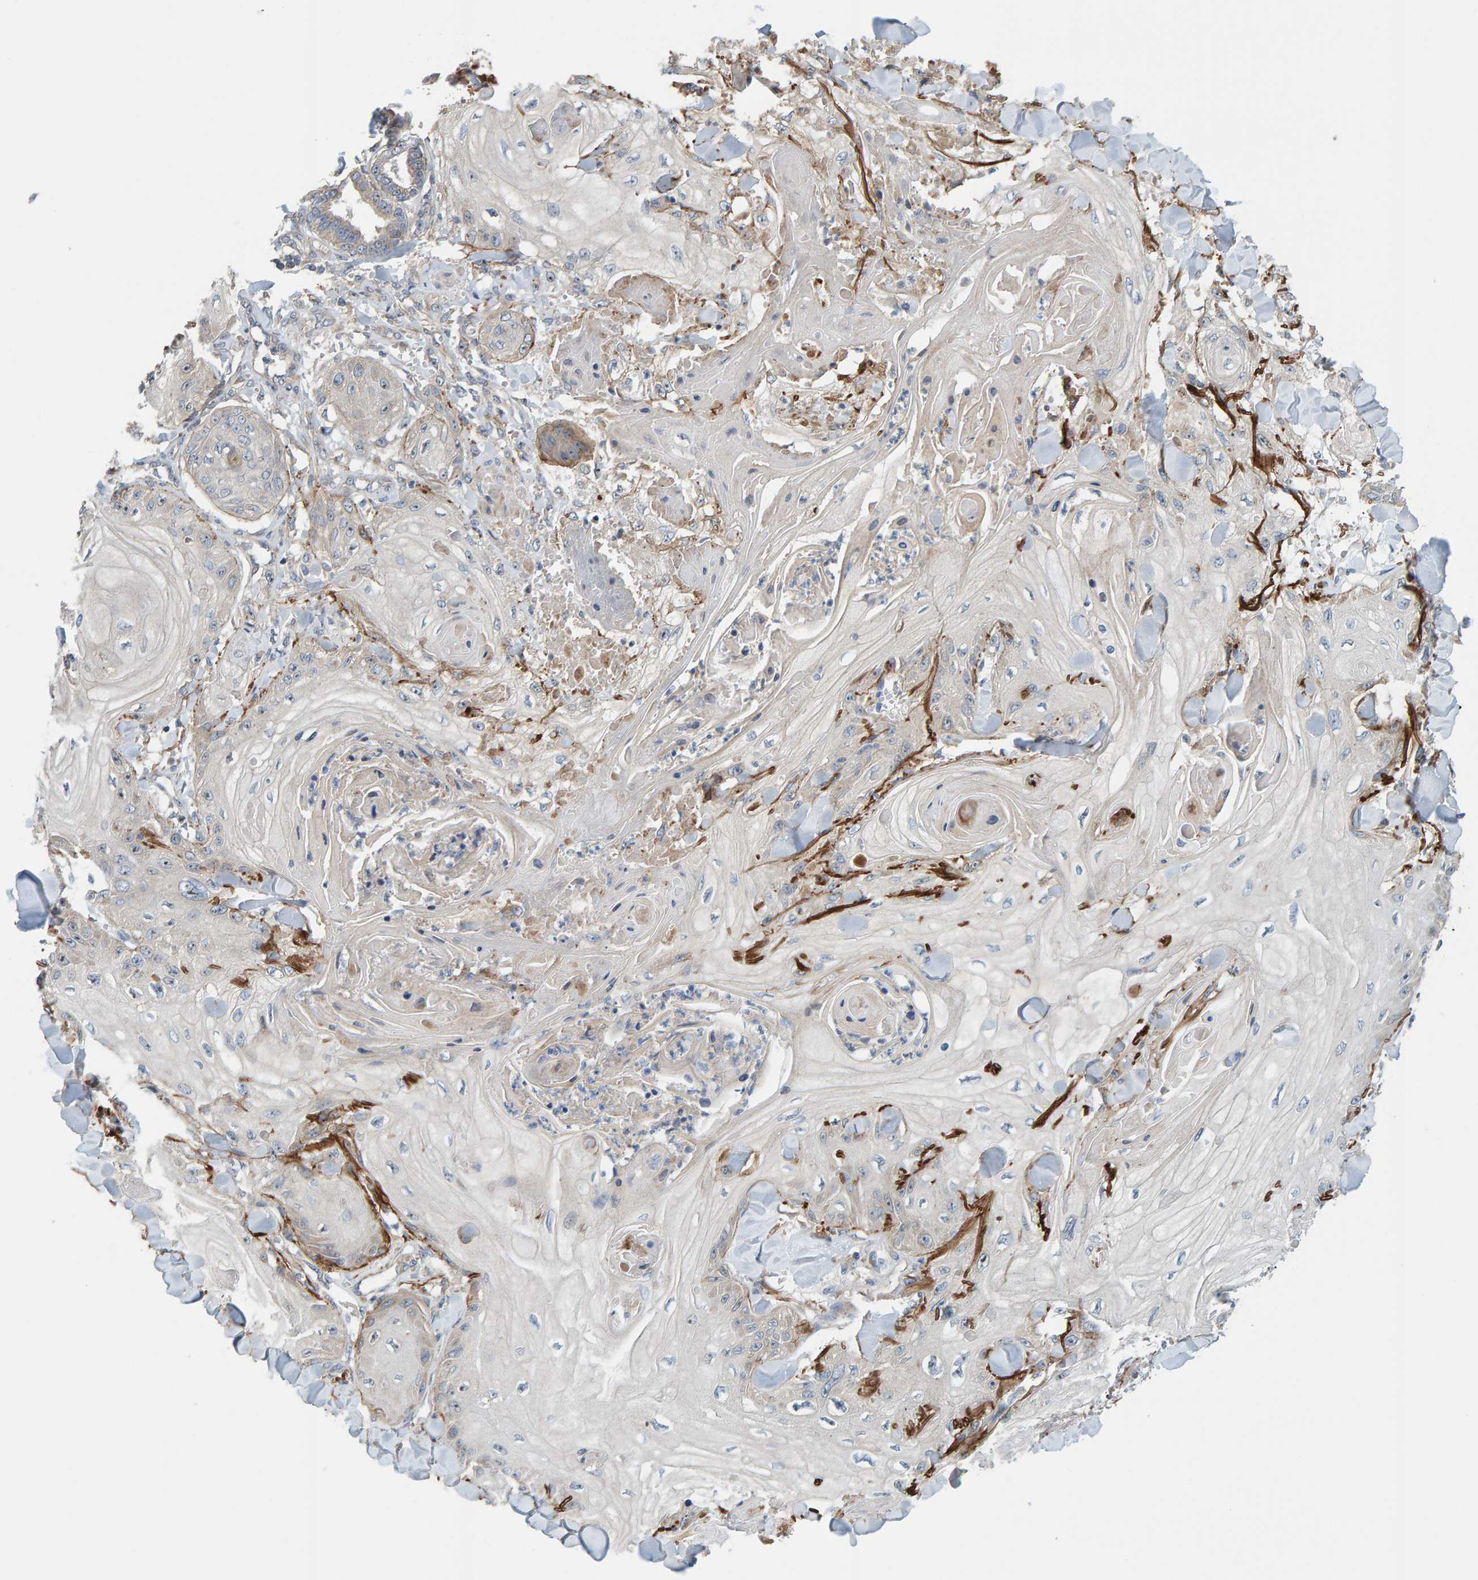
{"staining": {"intensity": "negative", "quantity": "none", "location": "none"}, "tissue": "skin cancer", "cell_type": "Tumor cells", "image_type": "cancer", "snomed": [{"axis": "morphology", "description": "Squamous cell carcinoma, NOS"}, {"axis": "topography", "description": "Skin"}], "caption": "Tumor cells are negative for protein expression in human skin squamous cell carcinoma. (DAB IHC visualized using brightfield microscopy, high magnification).", "gene": "CCM2", "patient": {"sex": "male", "age": 74}}